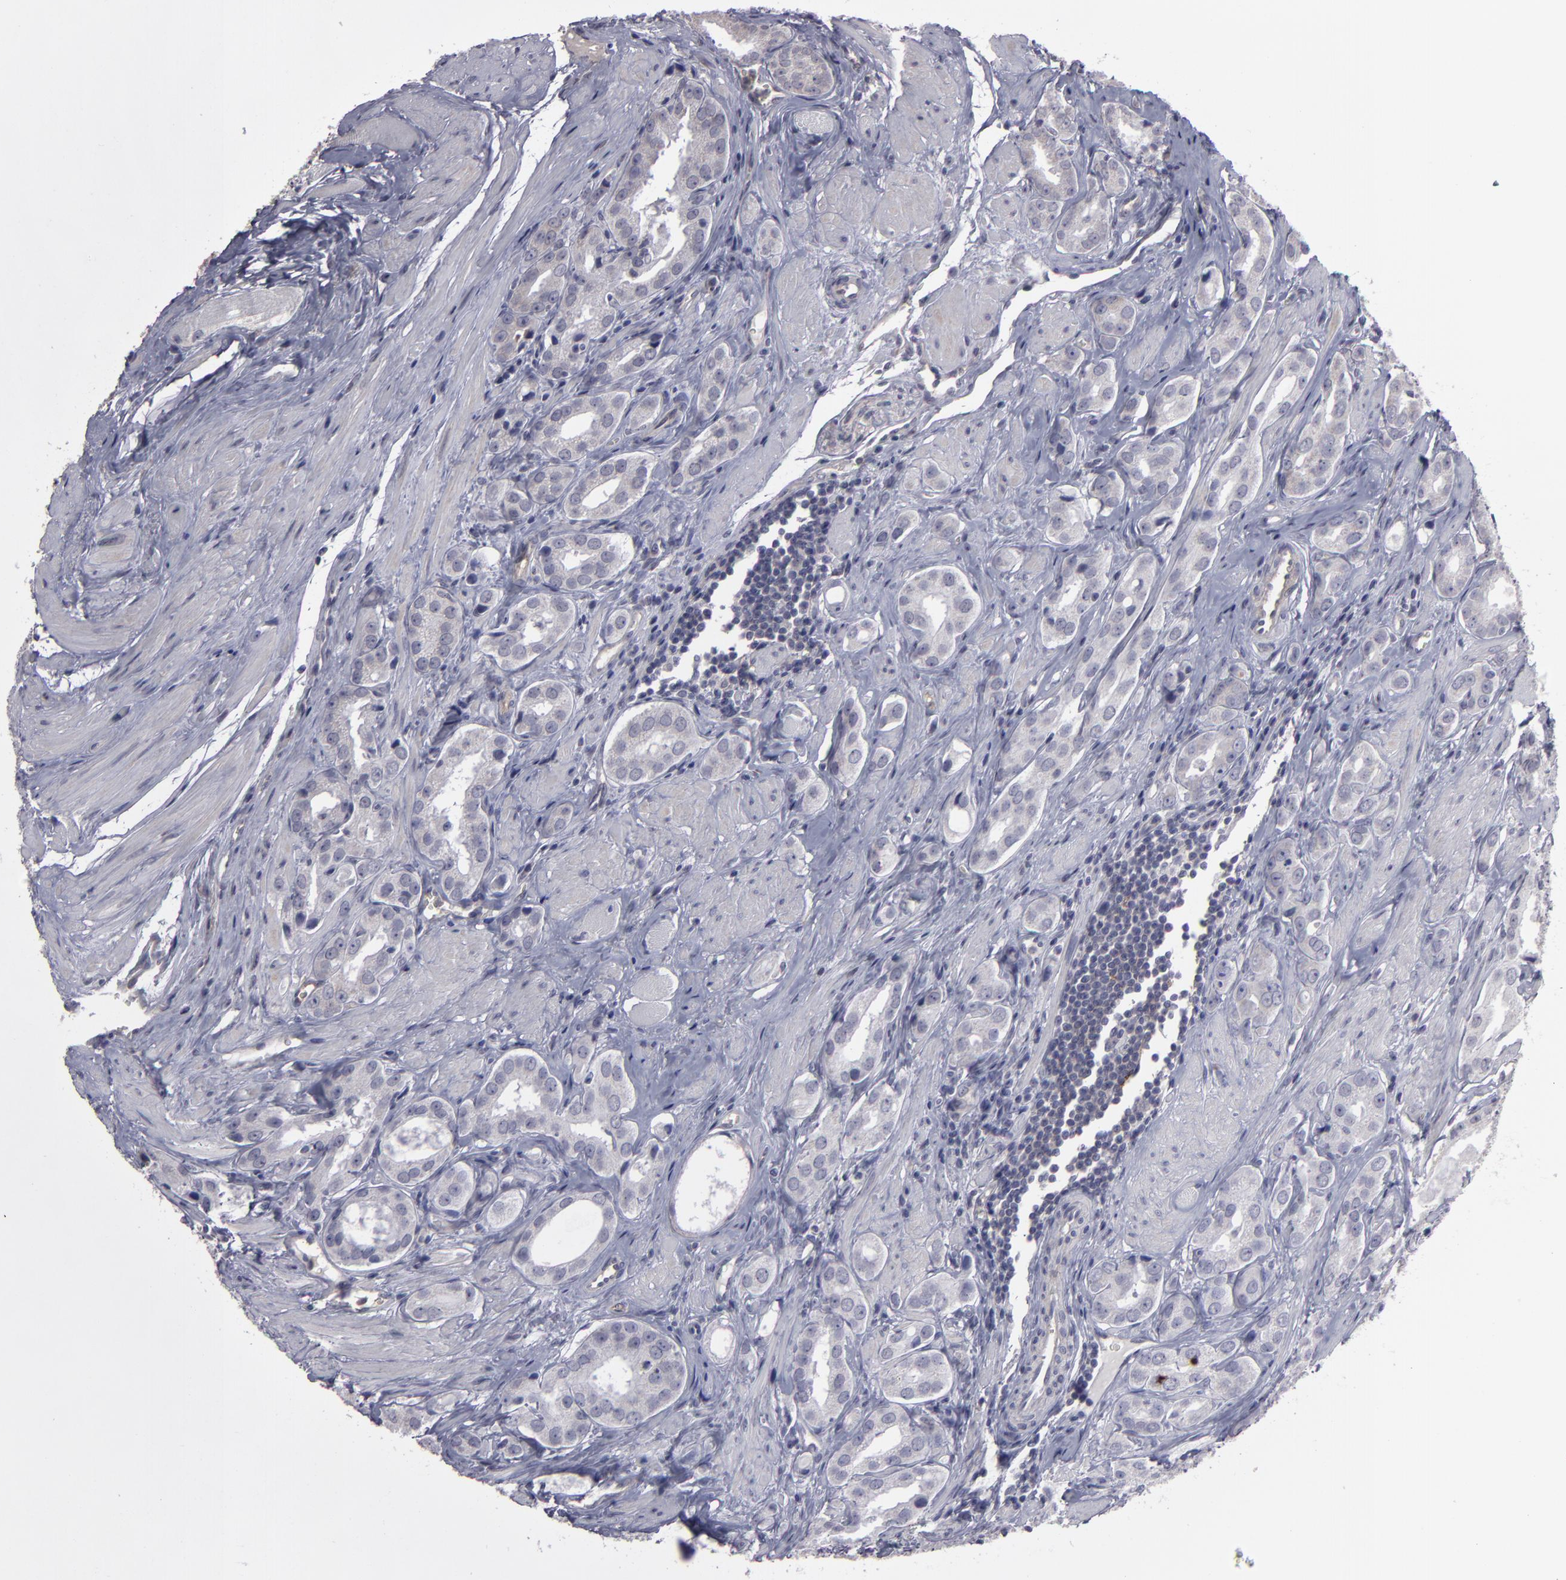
{"staining": {"intensity": "weak", "quantity": ">75%", "location": "cytoplasmic/membranous"}, "tissue": "prostate cancer", "cell_type": "Tumor cells", "image_type": "cancer", "snomed": [{"axis": "morphology", "description": "Adenocarcinoma, Medium grade"}, {"axis": "topography", "description": "Prostate"}], "caption": "The immunohistochemical stain shows weak cytoplasmic/membranous positivity in tumor cells of prostate cancer tissue.", "gene": "CD55", "patient": {"sex": "male", "age": 53}}